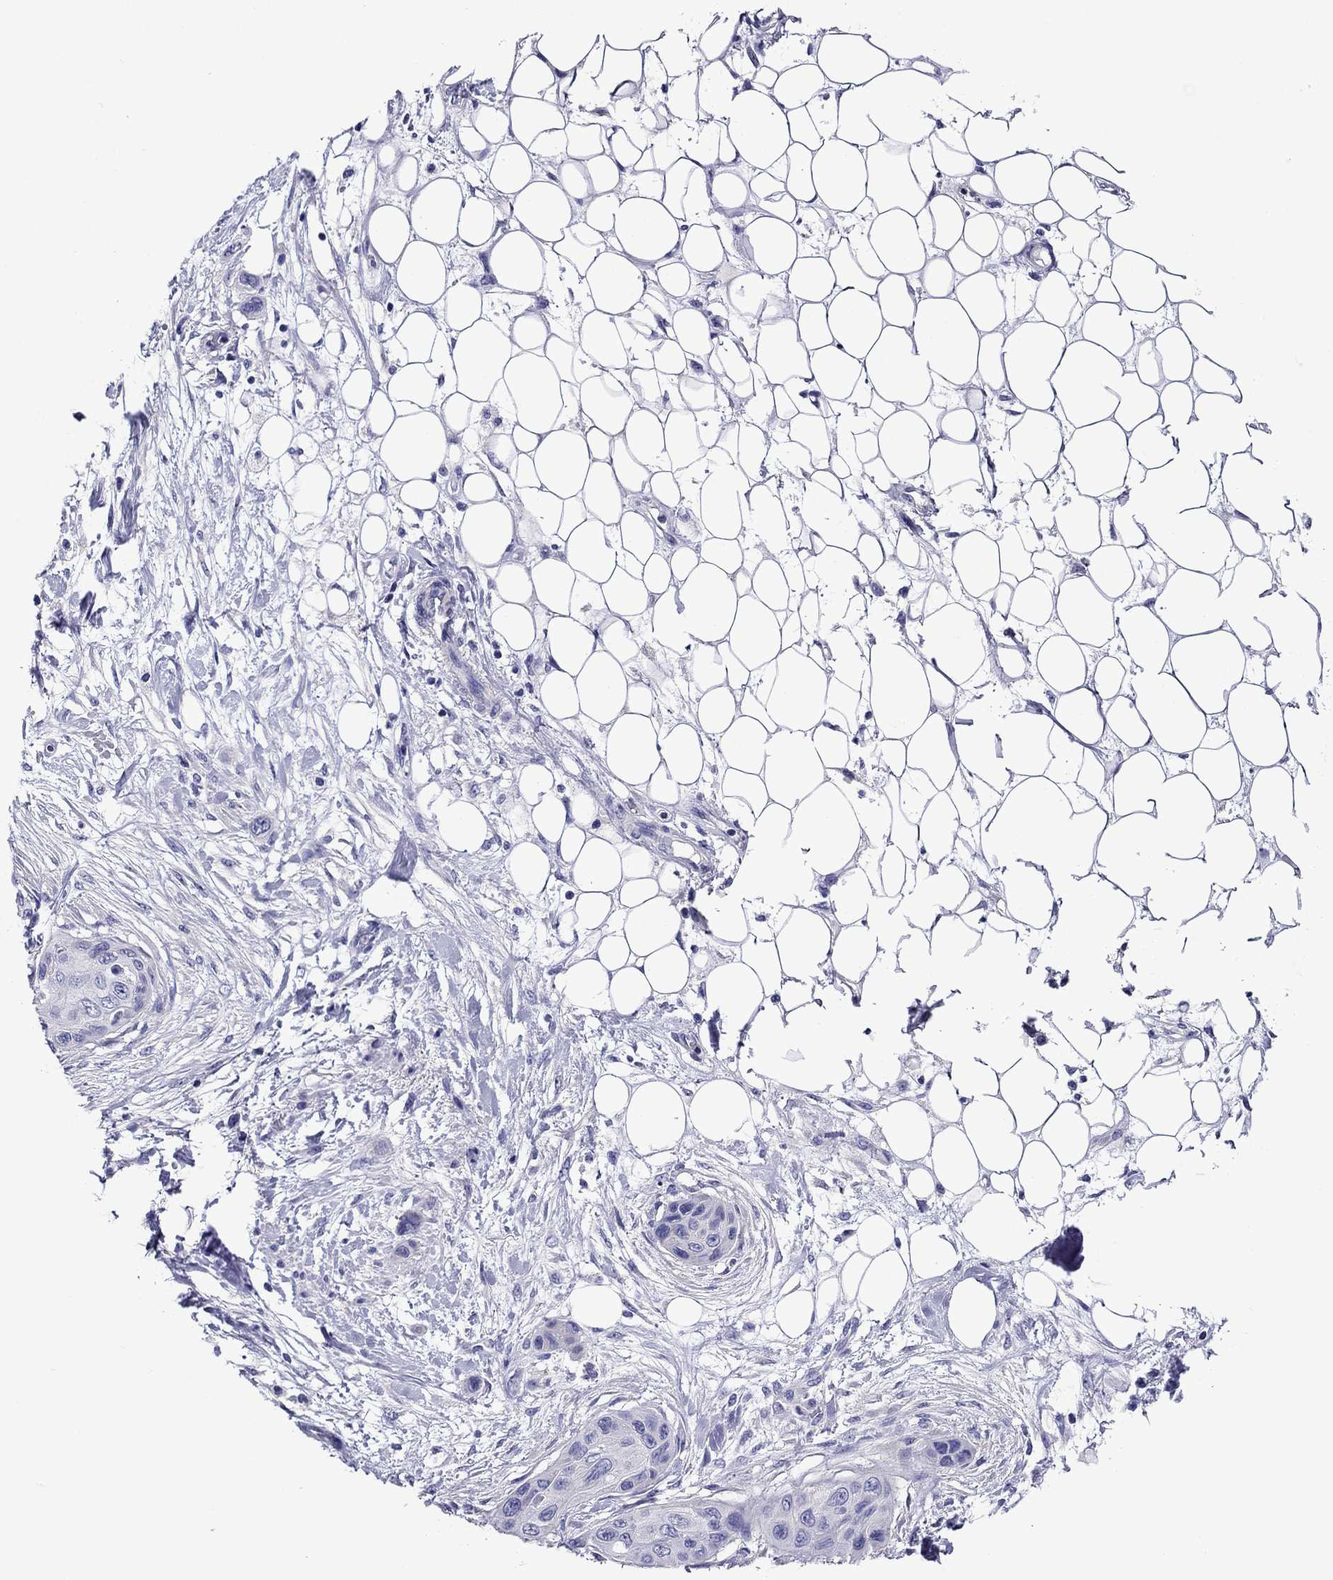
{"staining": {"intensity": "negative", "quantity": "none", "location": "none"}, "tissue": "skin cancer", "cell_type": "Tumor cells", "image_type": "cancer", "snomed": [{"axis": "morphology", "description": "Squamous cell carcinoma, NOS"}, {"axis": "topography", "description": "Skin"}], "caption": "DAB (3,3'-diaminobenzidine) immunohistochemical staining of skin cancer (squamous cell carcinoma) exhibits no significant staining in tumor cells.", "gene": "SCG2", "patient": {"sex": "male", "age": 79}}